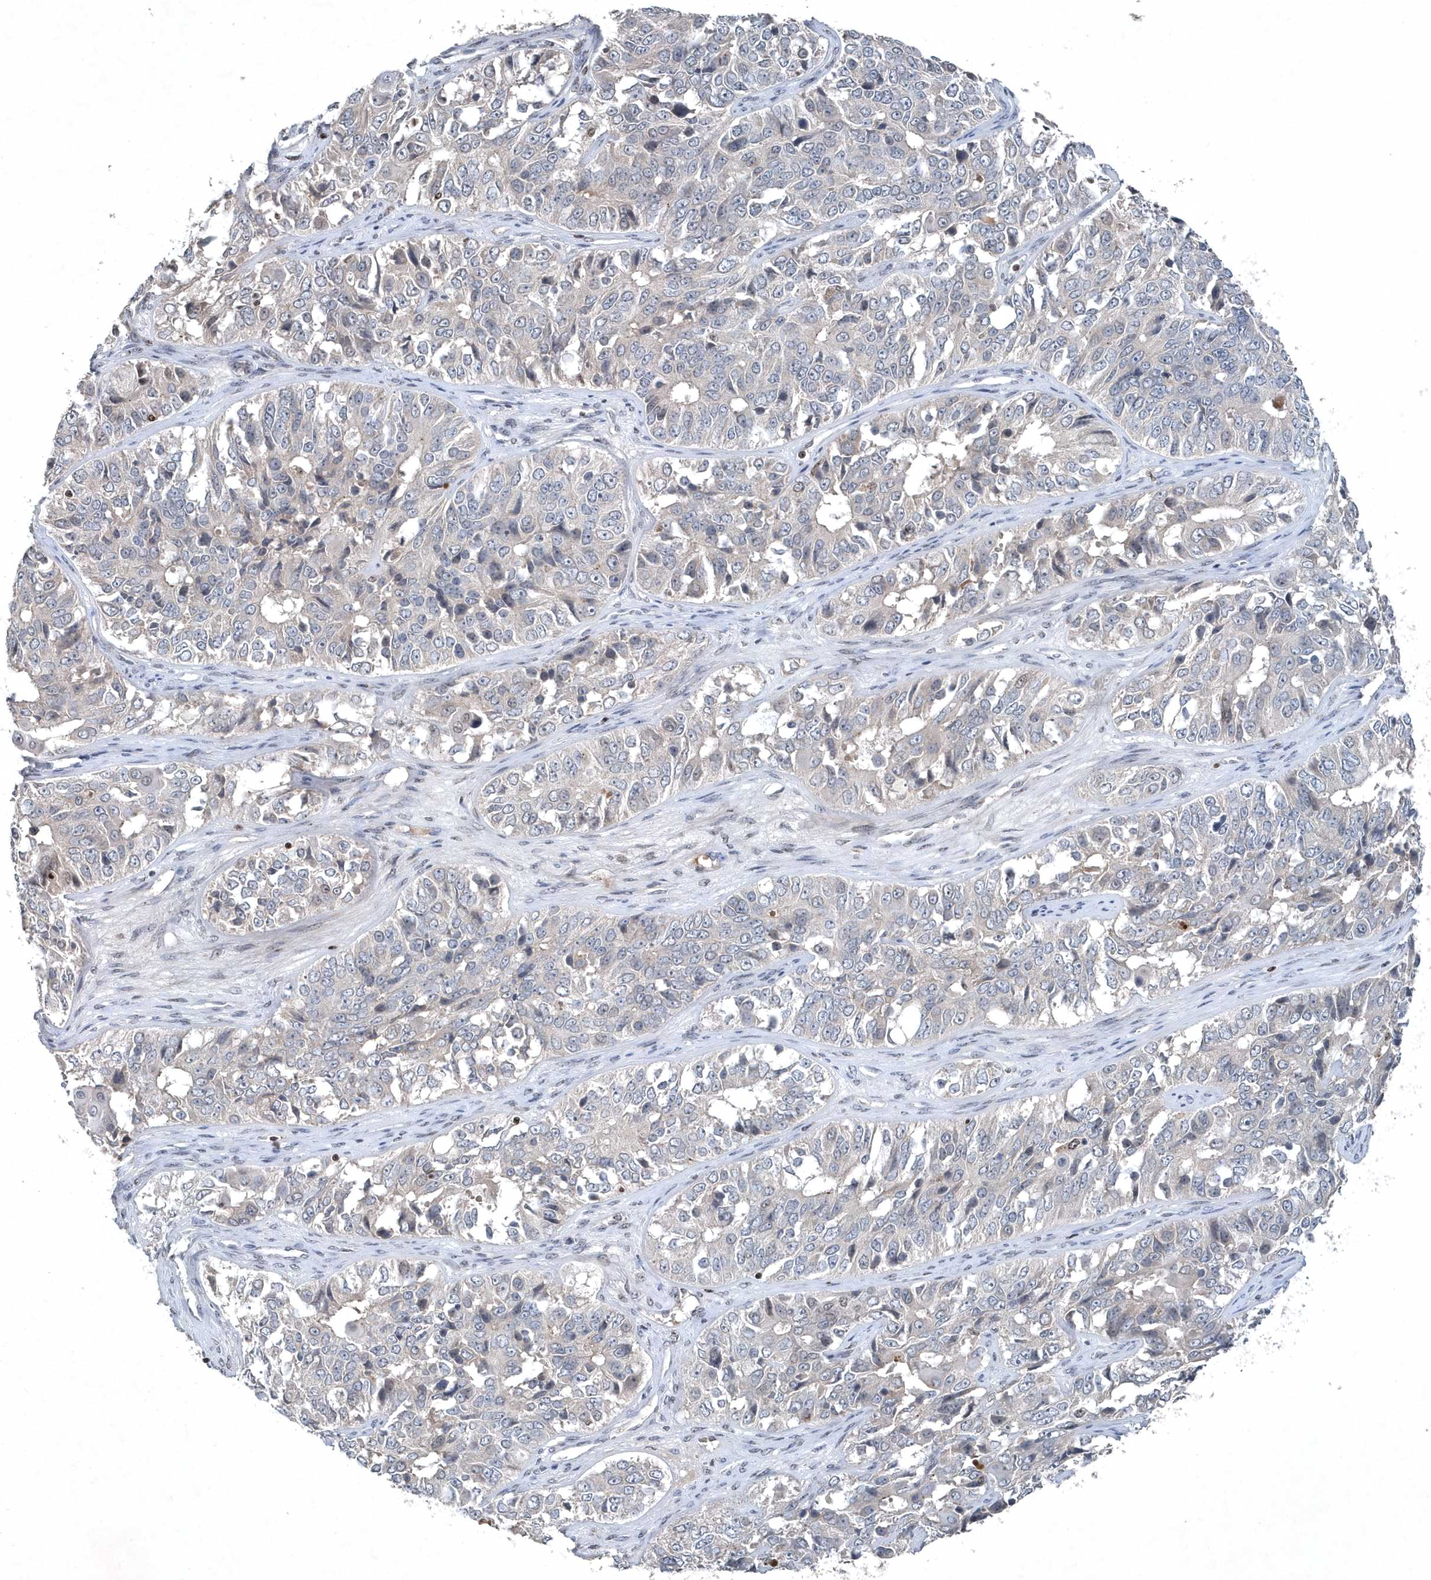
{"staining": {"intensity": "negative", "quantity": "none", "location": "none"}, "tissue": "ovarian cancer", "cell_type": "Tumor cells", "image_type": "cancer", "snomed": [{"axis": "morphology", "description": "Carcinoma, endometroid"}, {"axis": "topography", "description": "Ovary"}], "caption": "IHC photomicrograph of neoplastic tissue: human ovarian cancer (endometroid carcinoma) stained with DAB (3,3'-diaminobenzidine) exhibits no significant protein staining in tumor cells.", "gene": "QTRT2", "patient": {"sex": "female", "age": 51}}